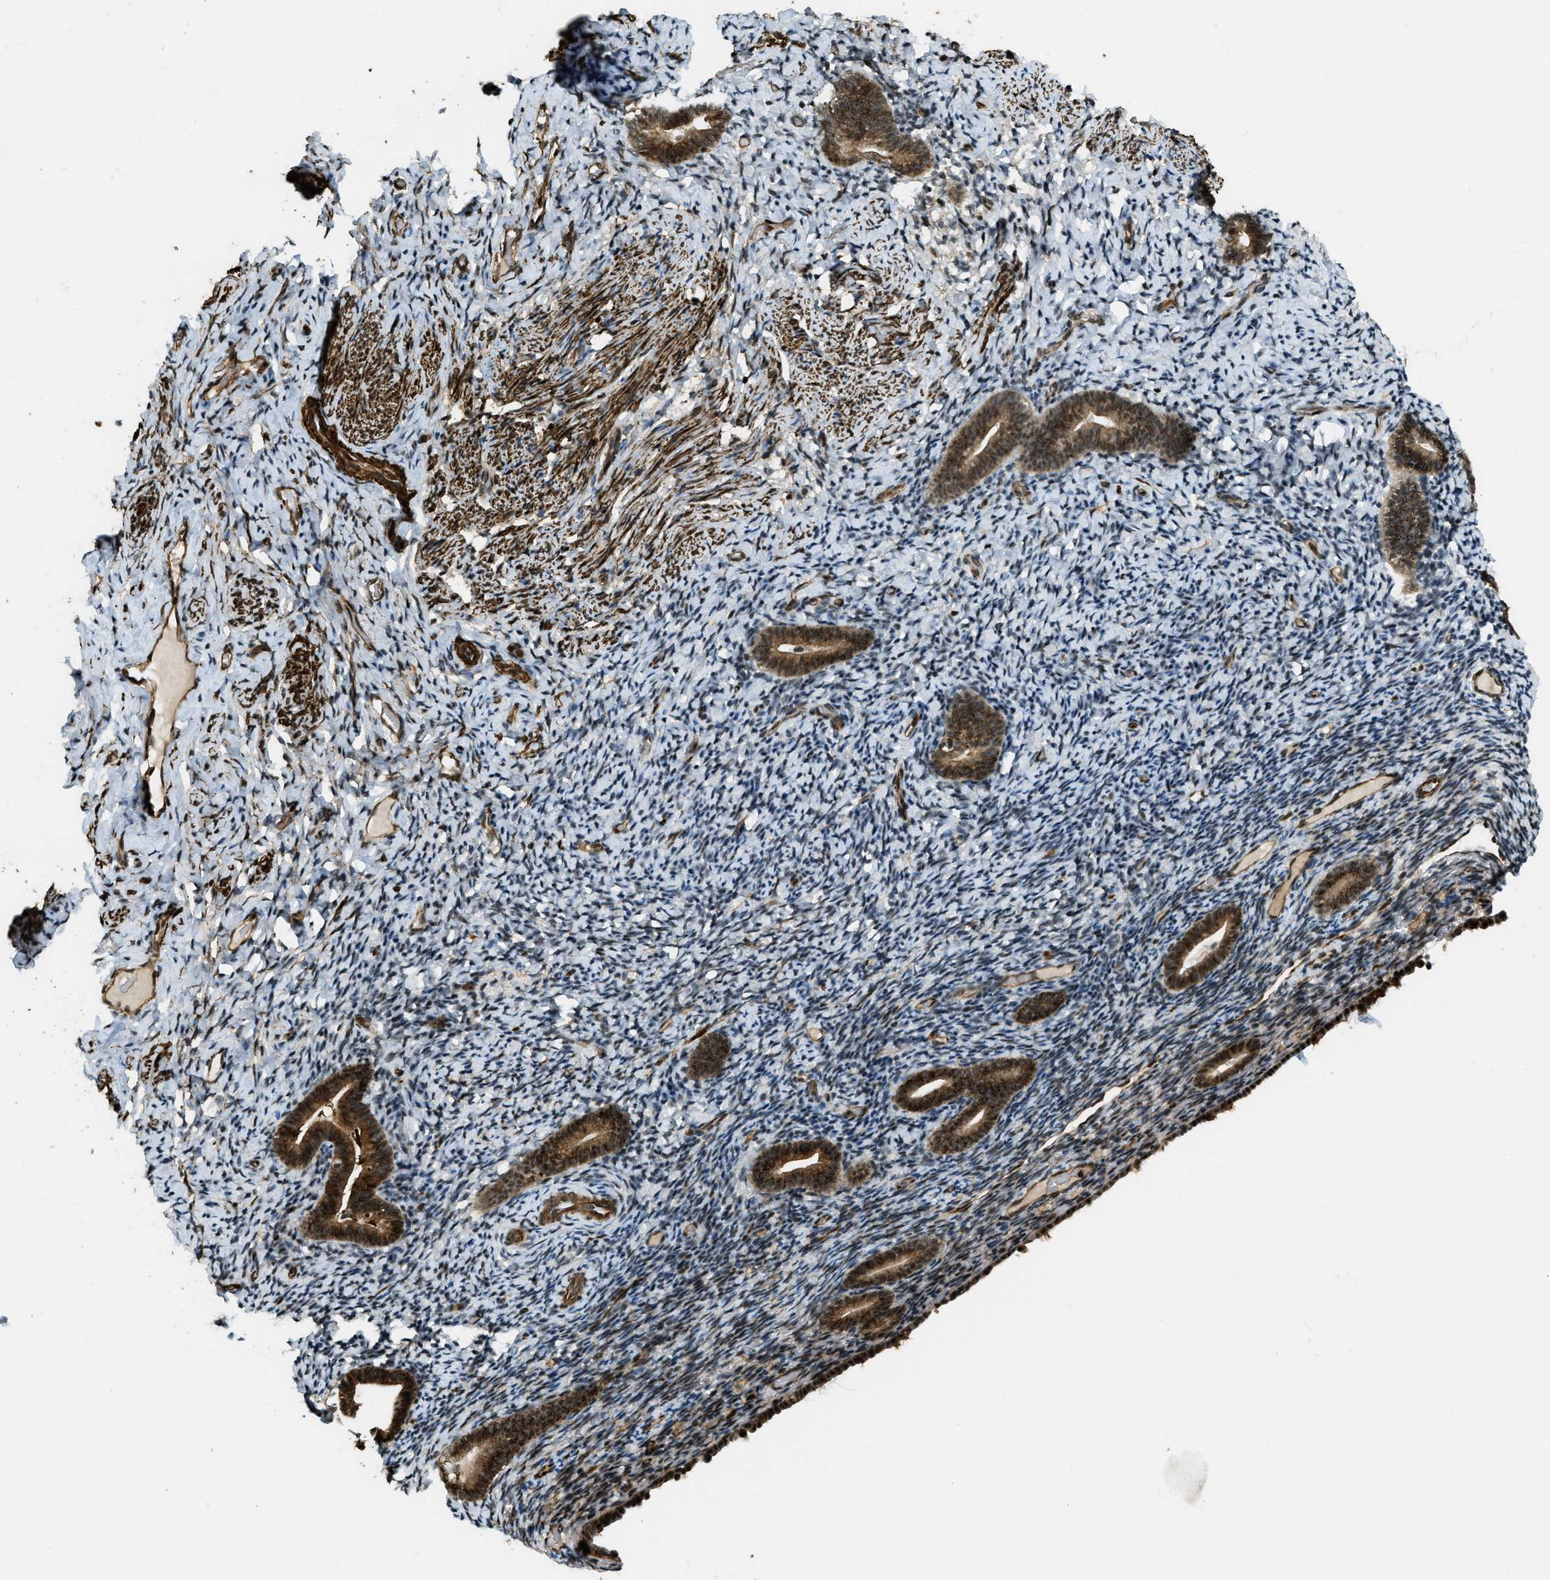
{"staining": {"intensity": "moderate", "quantity": "25%-75%", "location": "nuclear"}, "tissue": "endometrium", "cell_type": "Cells in endometrial stroma", "image_type": "normal", "snomed": [{"axis": "morphology", "description": "Normal tissue, NOS"}, {"axis": "topography", "description": "Endometrium"}], "caption": "DAB immunohistochemical staining of unremarkable endometrium demonstrates moderate nuclear protein positivity in approximately 25%-75% of cells in endometrial stroma.", "gene": "CFAP36", "patient": {"sex": "female", "age": 51}}